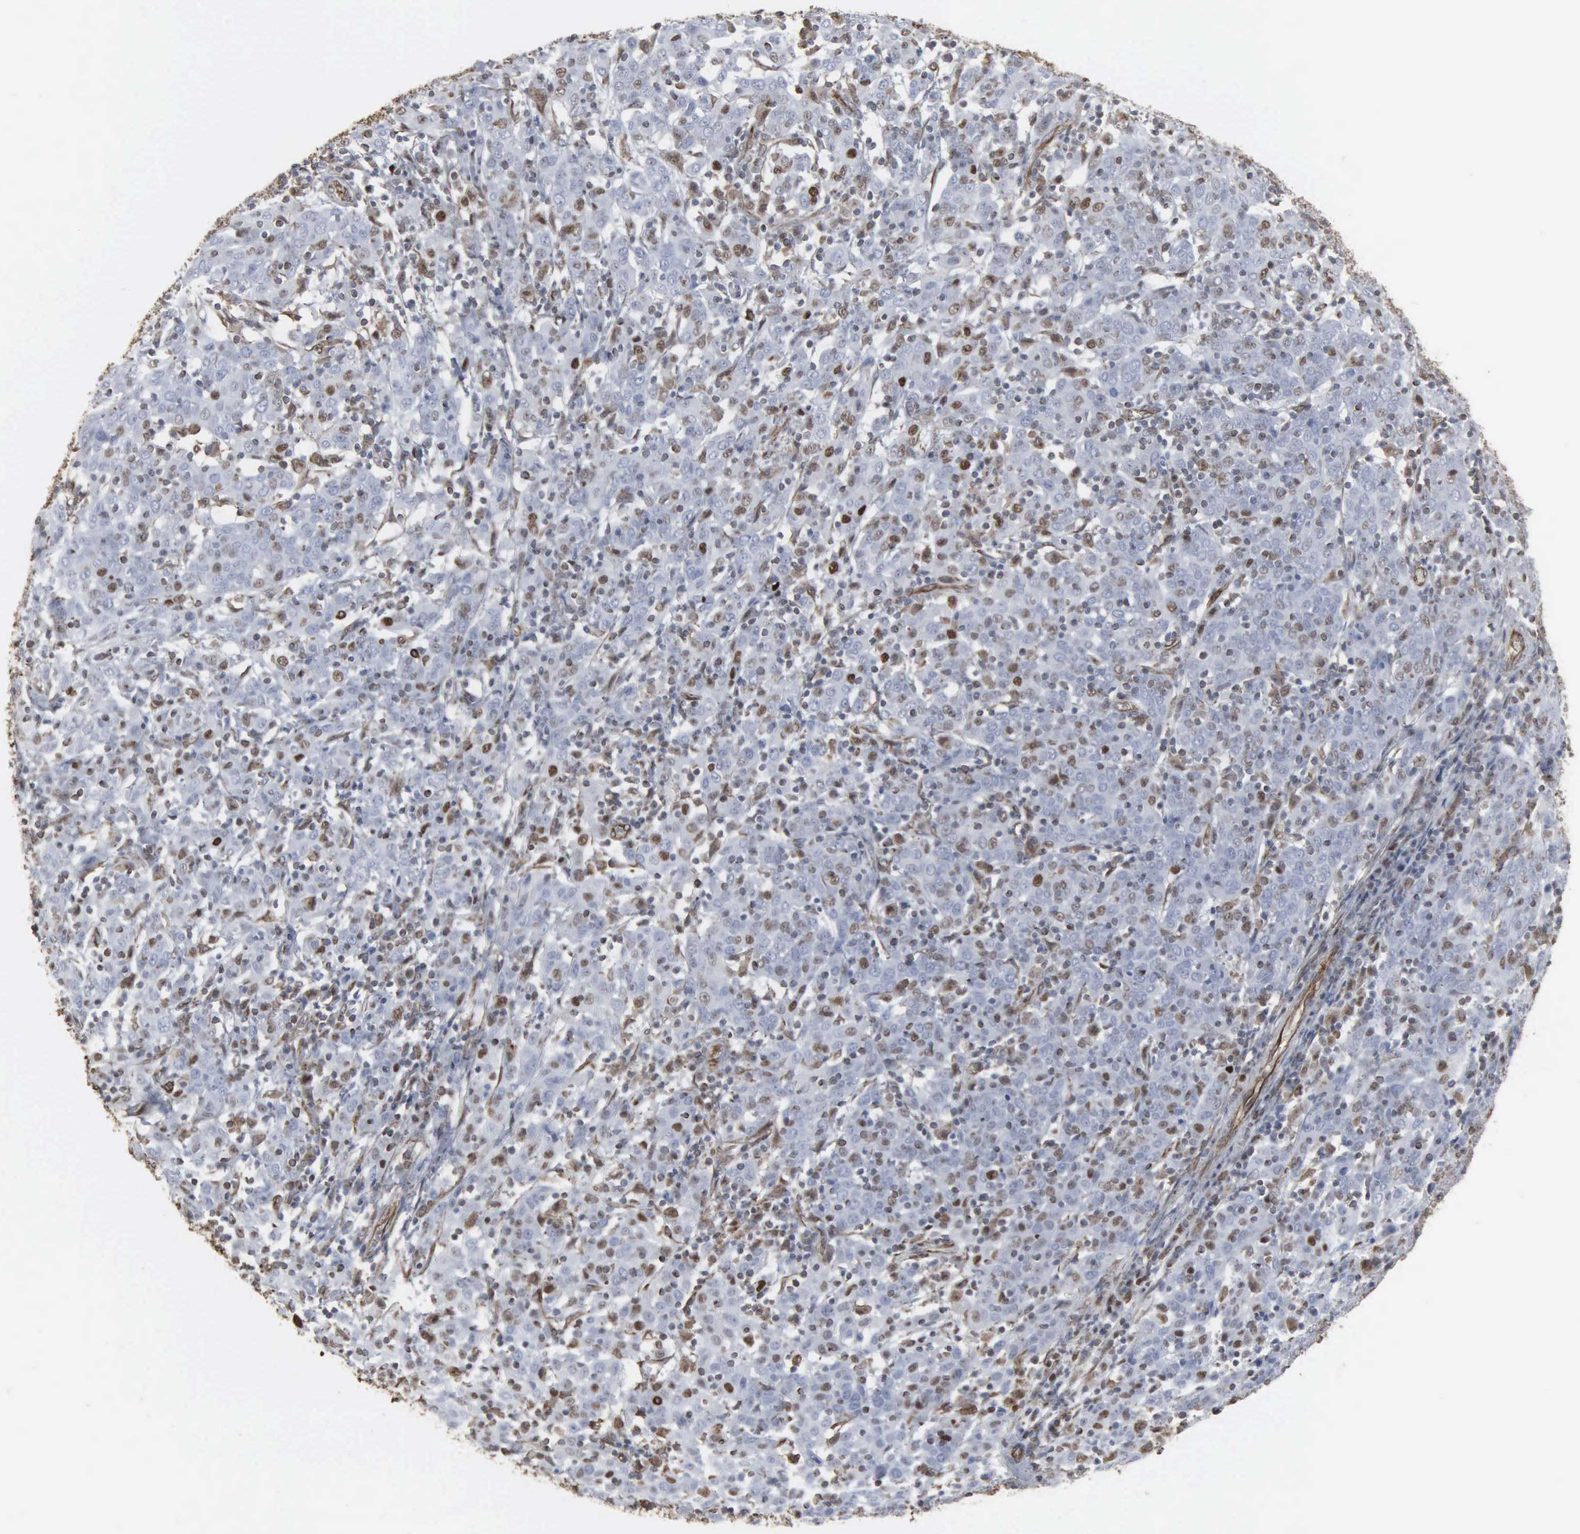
{"staining": {"intensity": "moderate", "quantity": "<25%", "location": "nuclear"}, "tissue": "cervical cancer", "cell_type": "Tumor cells", "image_type": "cancer", "snomed": [{"axis": "morphology", "description": "Normal tissue, NOS"}, {"axis": "morphology", "description": "Squamous cell carcinoma, NOS"}, {"axis": "topography", "description": "Cervix"}], "caption": "The immunohistochemical stain highlights moderate nuclear positivity in tumor cells of cervical squamous cell carcinoma tissue.", "gene": "CCNE1", "patient": {"sex": "female", "age": 67}}